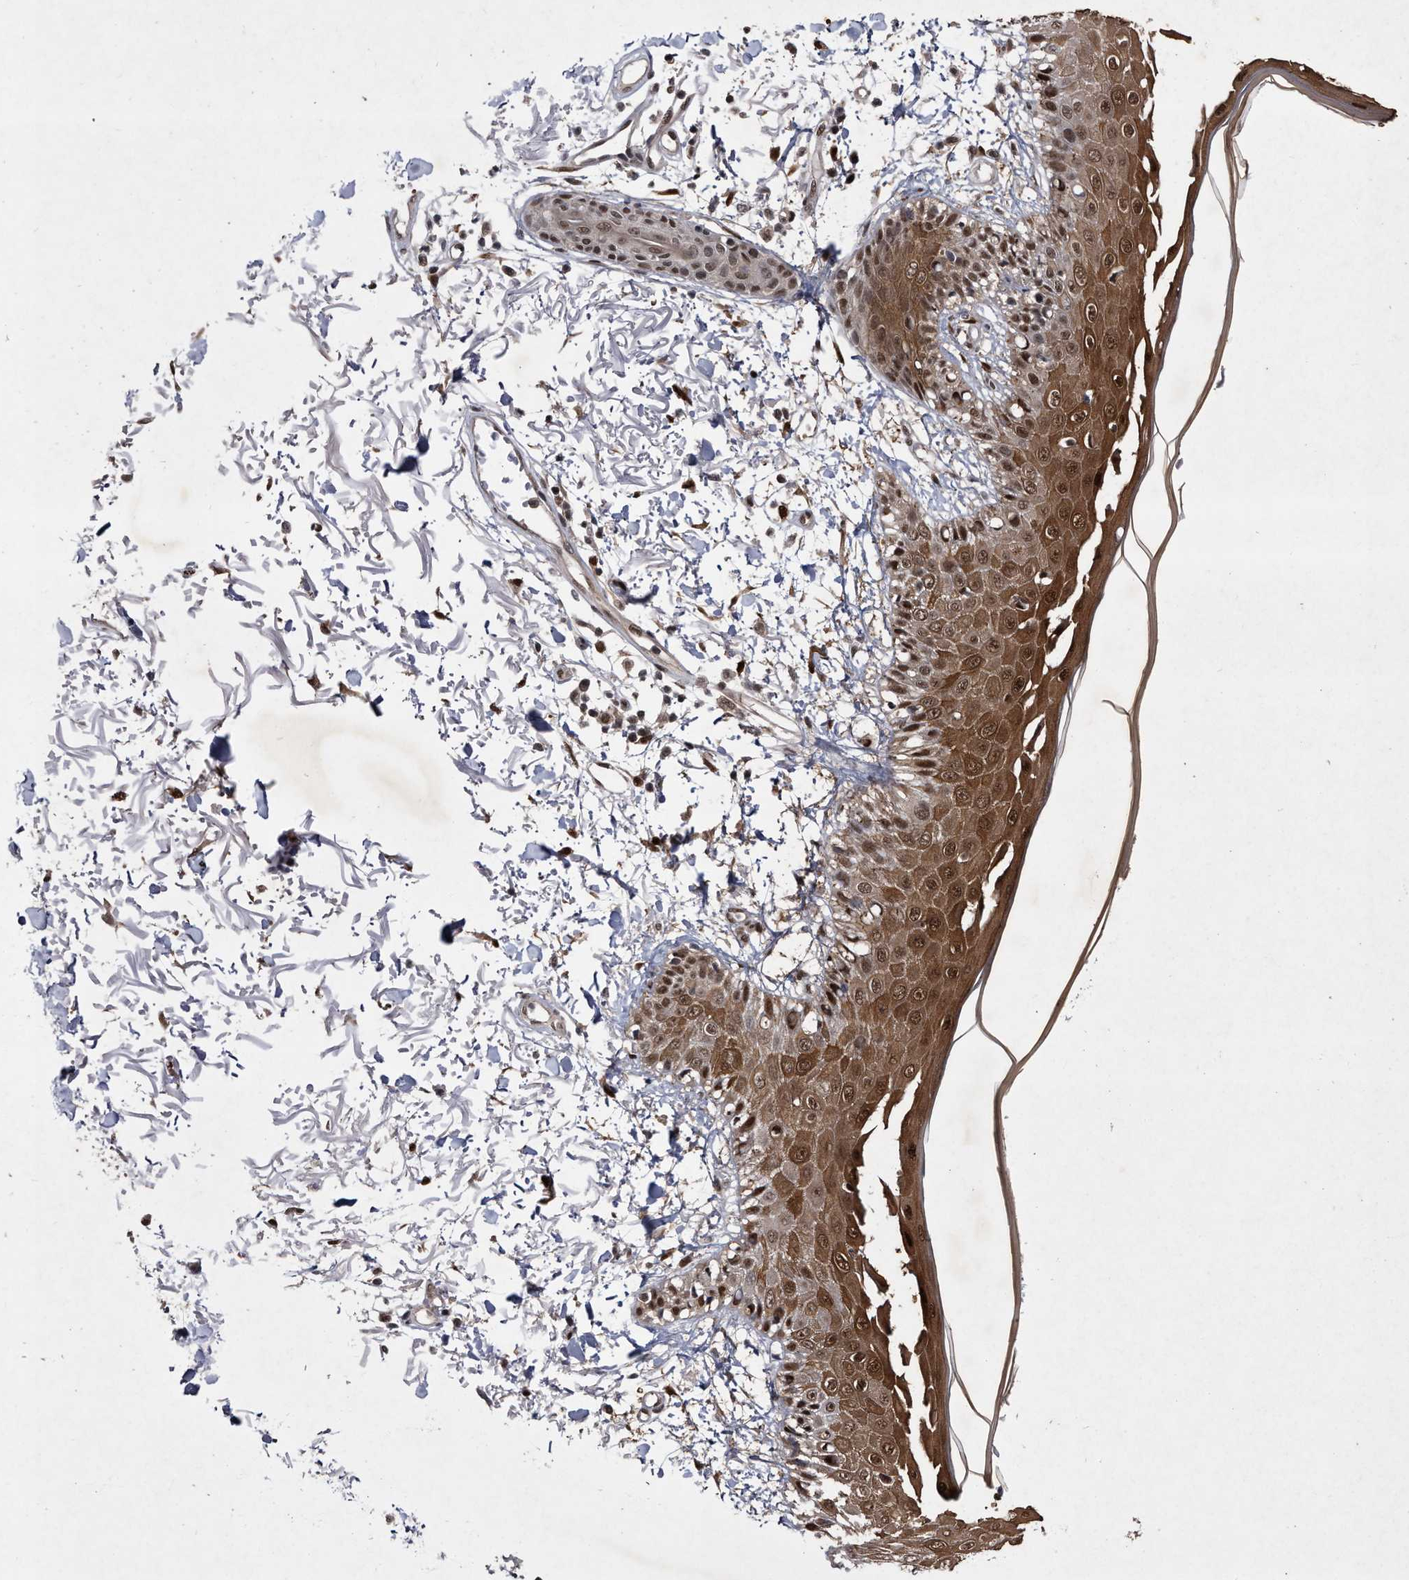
{"staining": {"intensity": "moderate", "quantity": ">75%", "location": "cytoplasmic/membranous,nuclear"}, "tissue": "skin", "cell_type": "Fibroblasts", "image_type": "normal", "snomed": [{"axis": "morphology", "description": "Normal tissue, NOS"}, {"axis": "morphology", "description": "Squamous cell carcinoma, NOS"}, {"axis": "topography", "description": "Skin"}, {"axis": "topography", "description": "Peripheral nerve tissue"}], "caption": "IHC histopathology image of benign skin stained for a protein (brown), which shows medium levels of moderate cytoplasmic/membranous,nuclear positivity in about >75% of fibroblasts.", "gene": "RAD23B", "patient": {"sex": "male", "age": 83}}